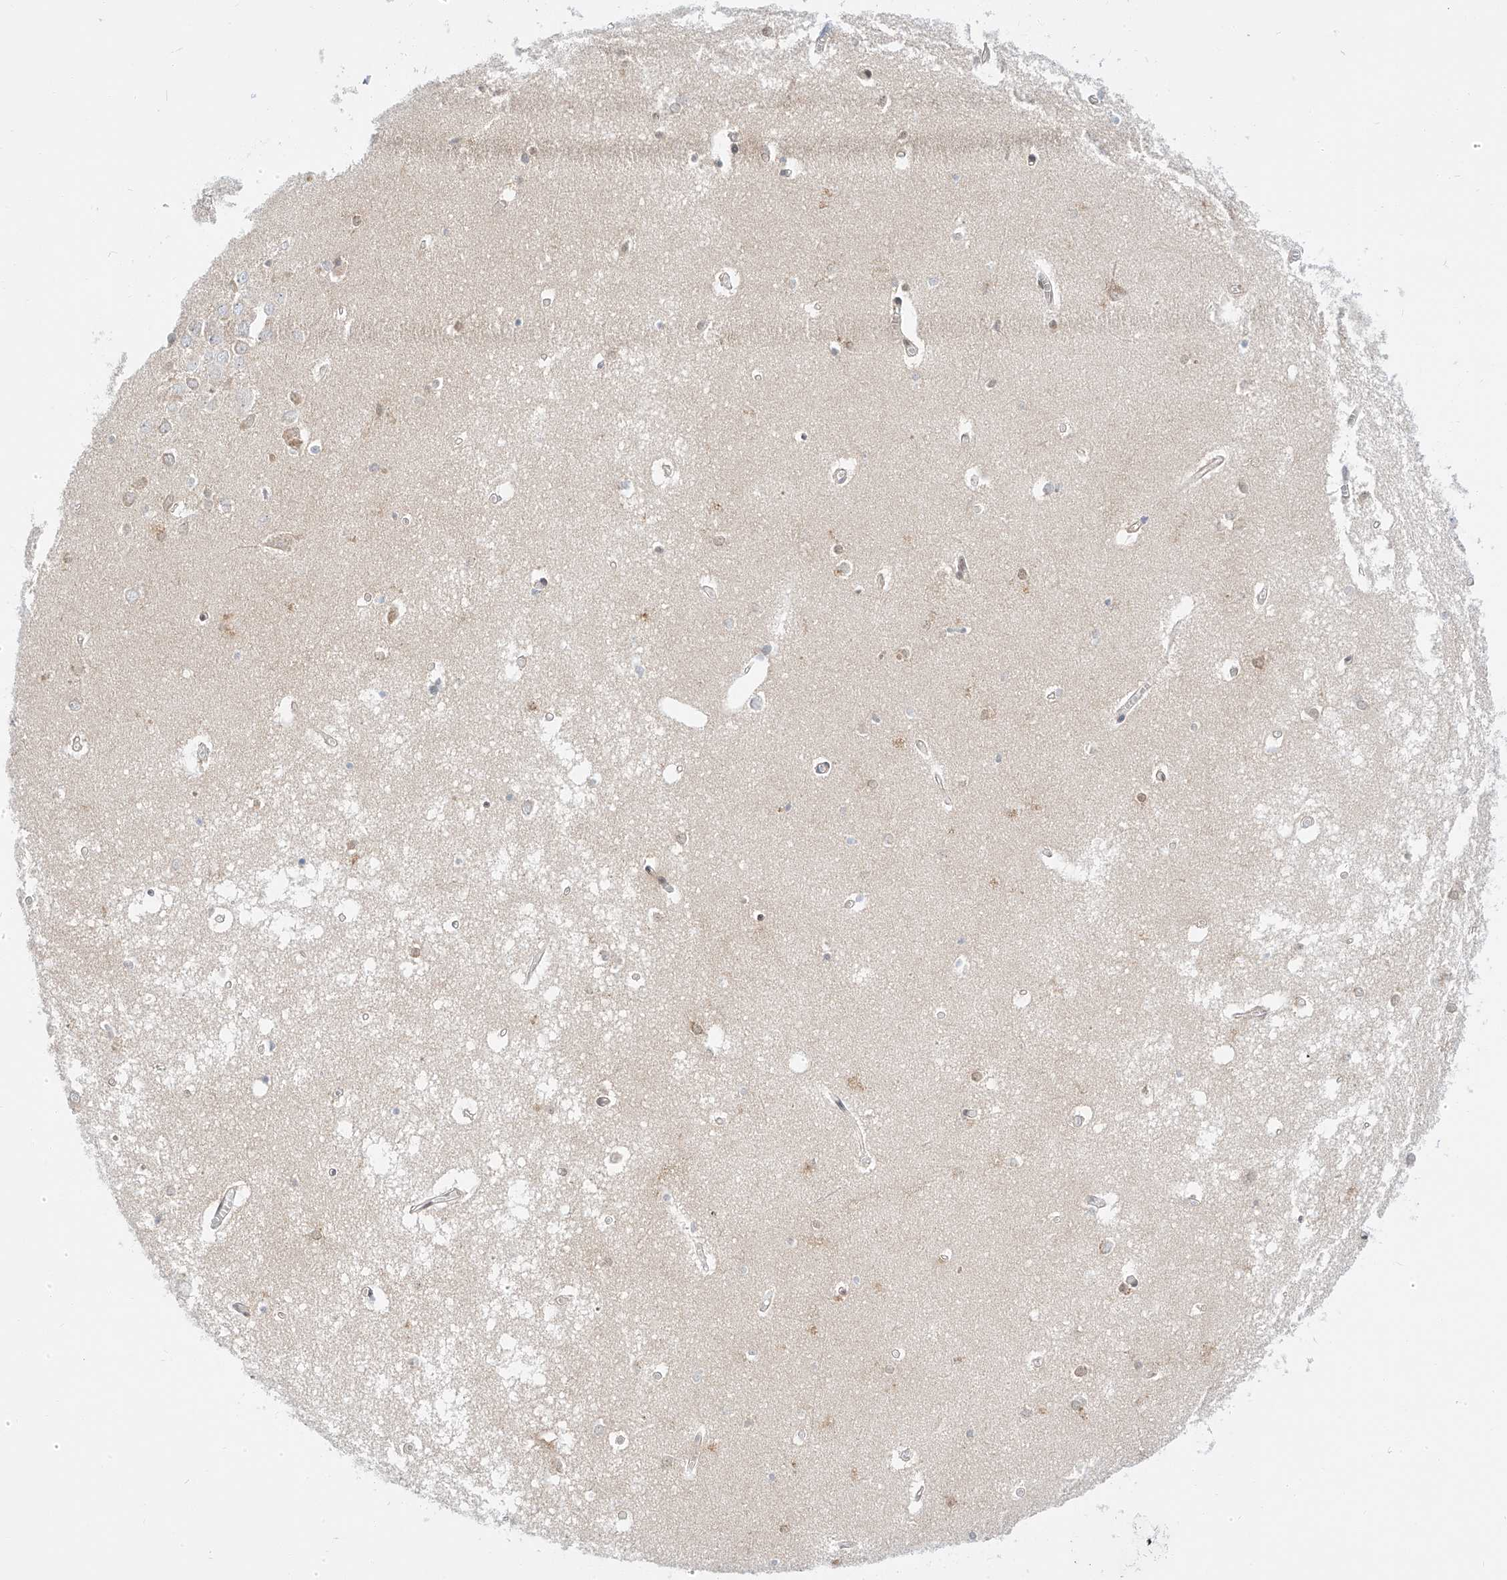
{"staining": {"intensity": "strong", "quantity": "<25%", "location": "cytoplasmic/membranous,nuclear"}, "tissue": "hippocampus", "cell_type": "Glial cells", "image_type": "normal", "snomed": [{"axis": "morphology", "description": "Normal tissue, NOS"}, {"axis": "topography", "description": "Hippocampus"}], "caption": "A high-resolution micrograph shows IHC staining of unremarkable hippocampus, which shows strong cytoplasmic/membranous,nuclear staining in approximately <25% of glial cells.", "gene": "CARMIL1", "patient": {"sex": "male", "age": 70}}